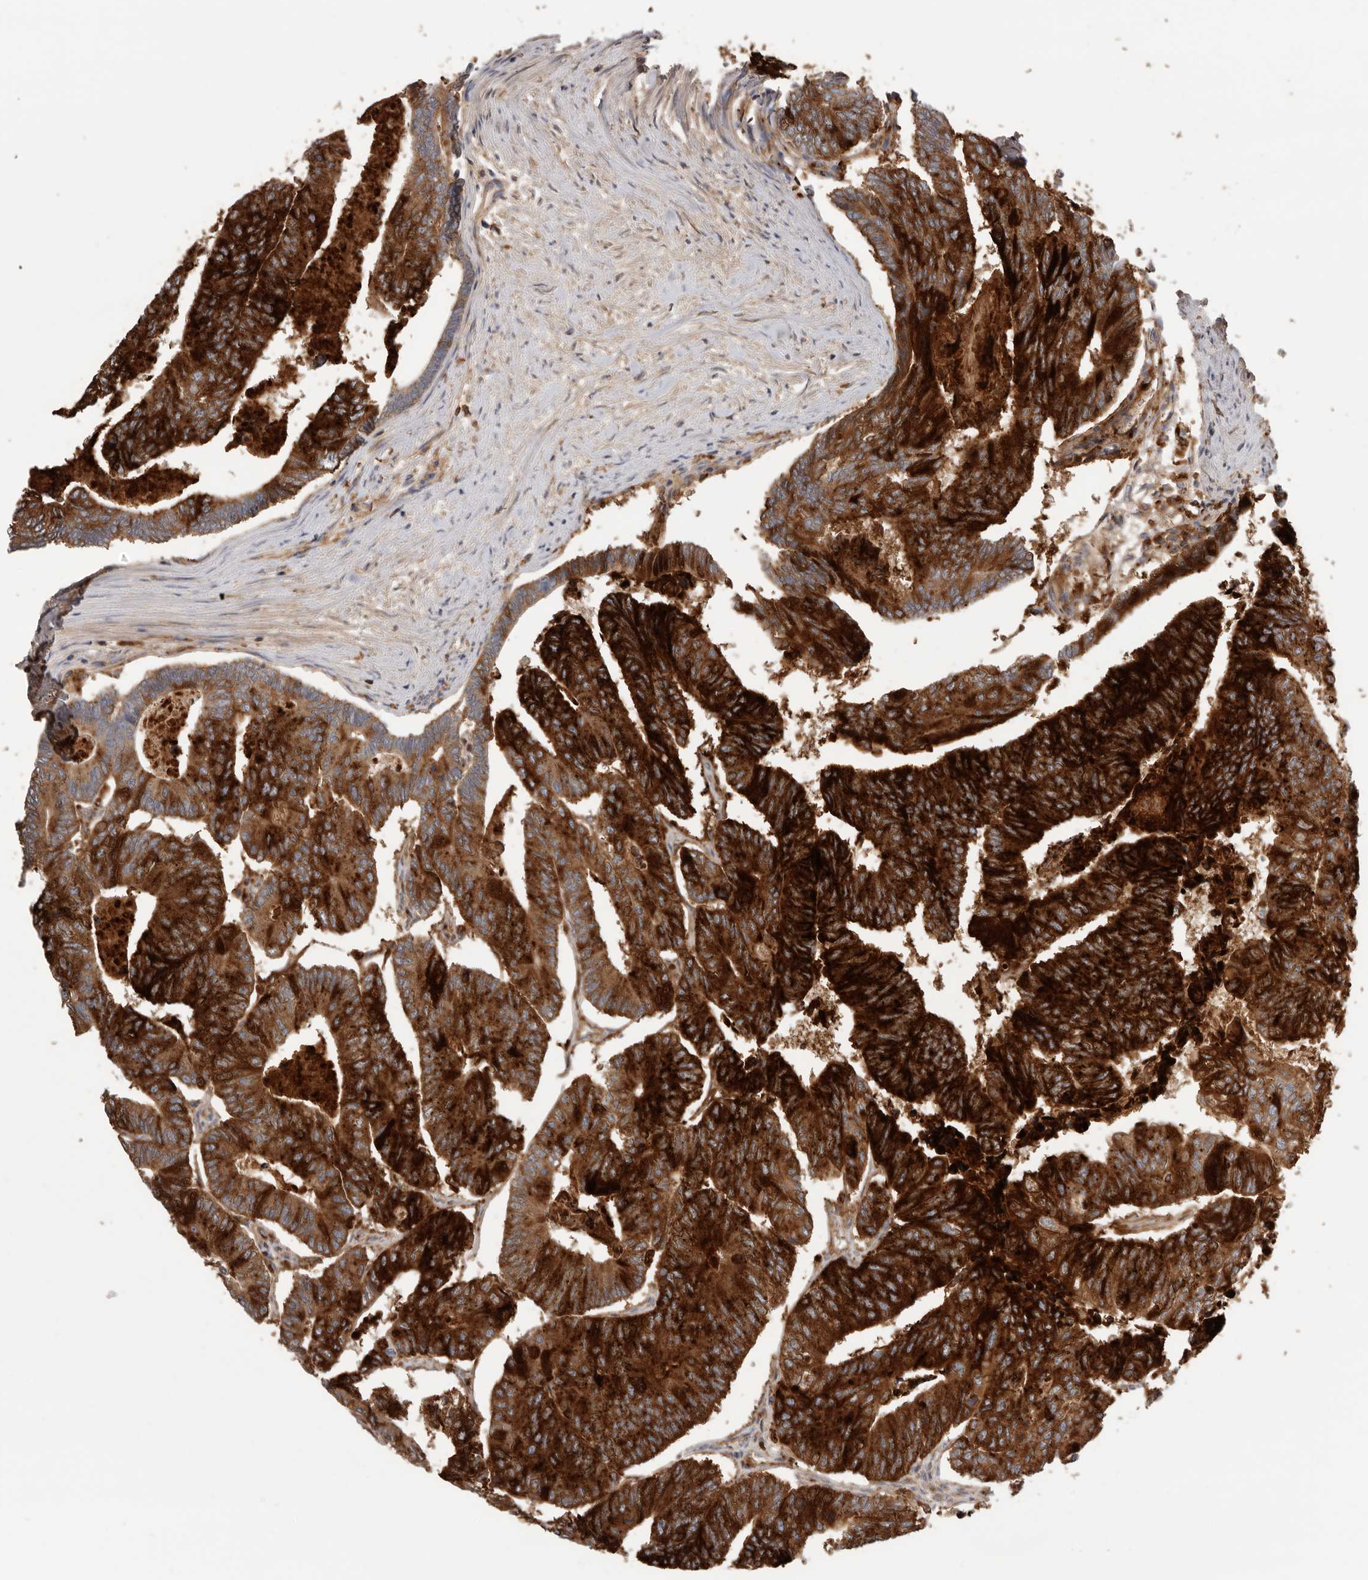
{"staining": {"intensity": "strong", "quantity": ">75%", "location": "cytoplasmic/membranous"}, "tissue": "colorectal cancer", "cell_type": "Tumor cells", "image_type": "cancer", "snomed": [{"axis": "morphology", "description": "Adenocarcinoma, NOS"}, {"axis": "topography", "description": "Colon"}], "caption": "An immunohistochemistry histopathology image of tumor tissue is shown. Protein staining in brown shows strong cytoplasmic/membranous positivity in adenocarcinoma (colorectal) within tumor cells.", "gene": "TFRC", "patient": {"sex": "female", "age": 67}}